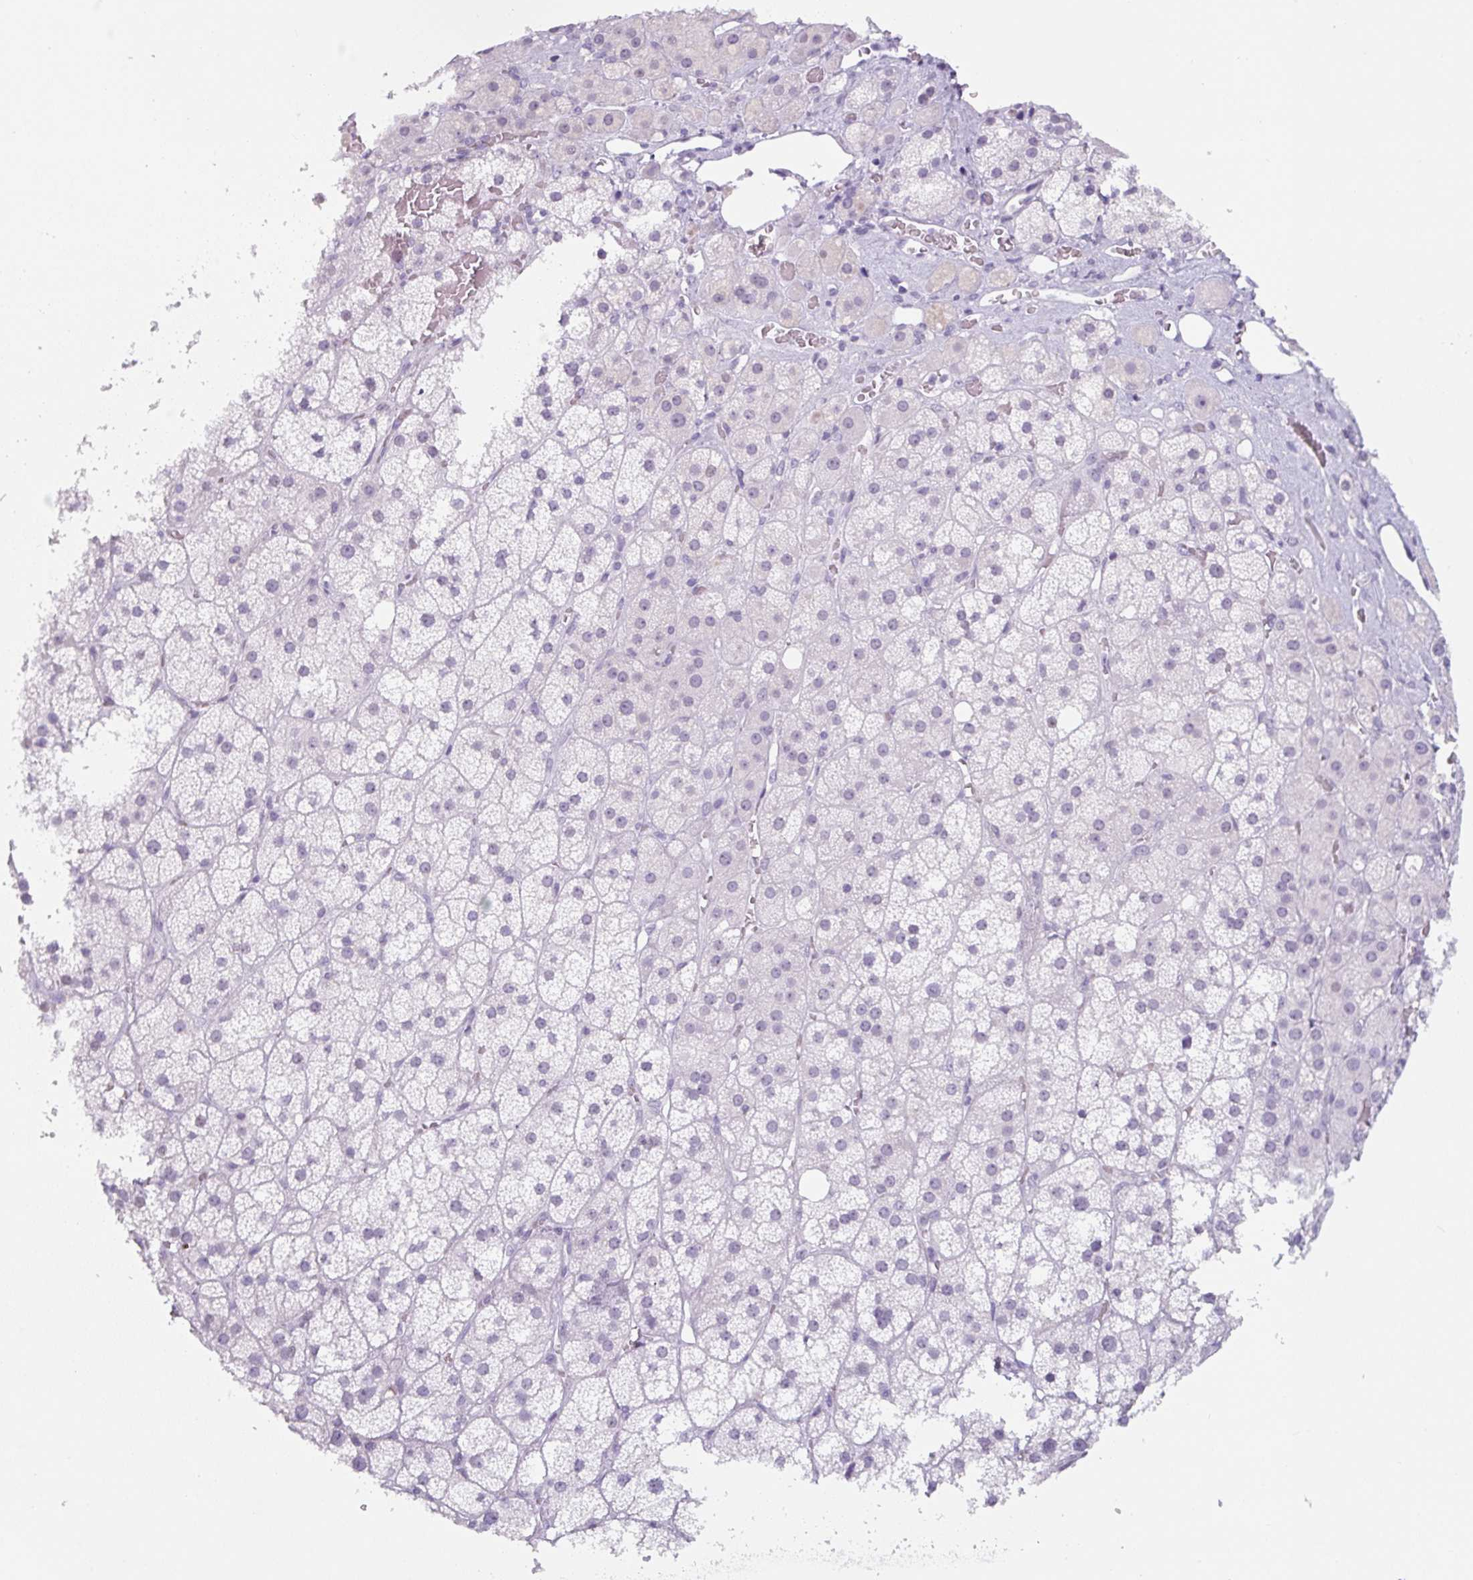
{"staining": {"intensity": "negative", "quantity": "none", "location": "none"}, "tissue": "adrenal gland", "cell_type": "Glandular cells", "image_type": "normal", "snomed": [{"axis": "morphology", "description": "Normal tissue, NOS"}, {"axis": "topography", "description": "Adrenal gland"}], "caption": "Immunohistochemistry micrograph of normal adrenal gland: human adrenal gland stained with DAB (3,3'-diaminobenzidine) shows no significant protein expression in glandular cells. (DAB immunohistochemistry, high magnification).", "gene": "TNFRSF8", "patient": {"sex": "male", "age": 57}}